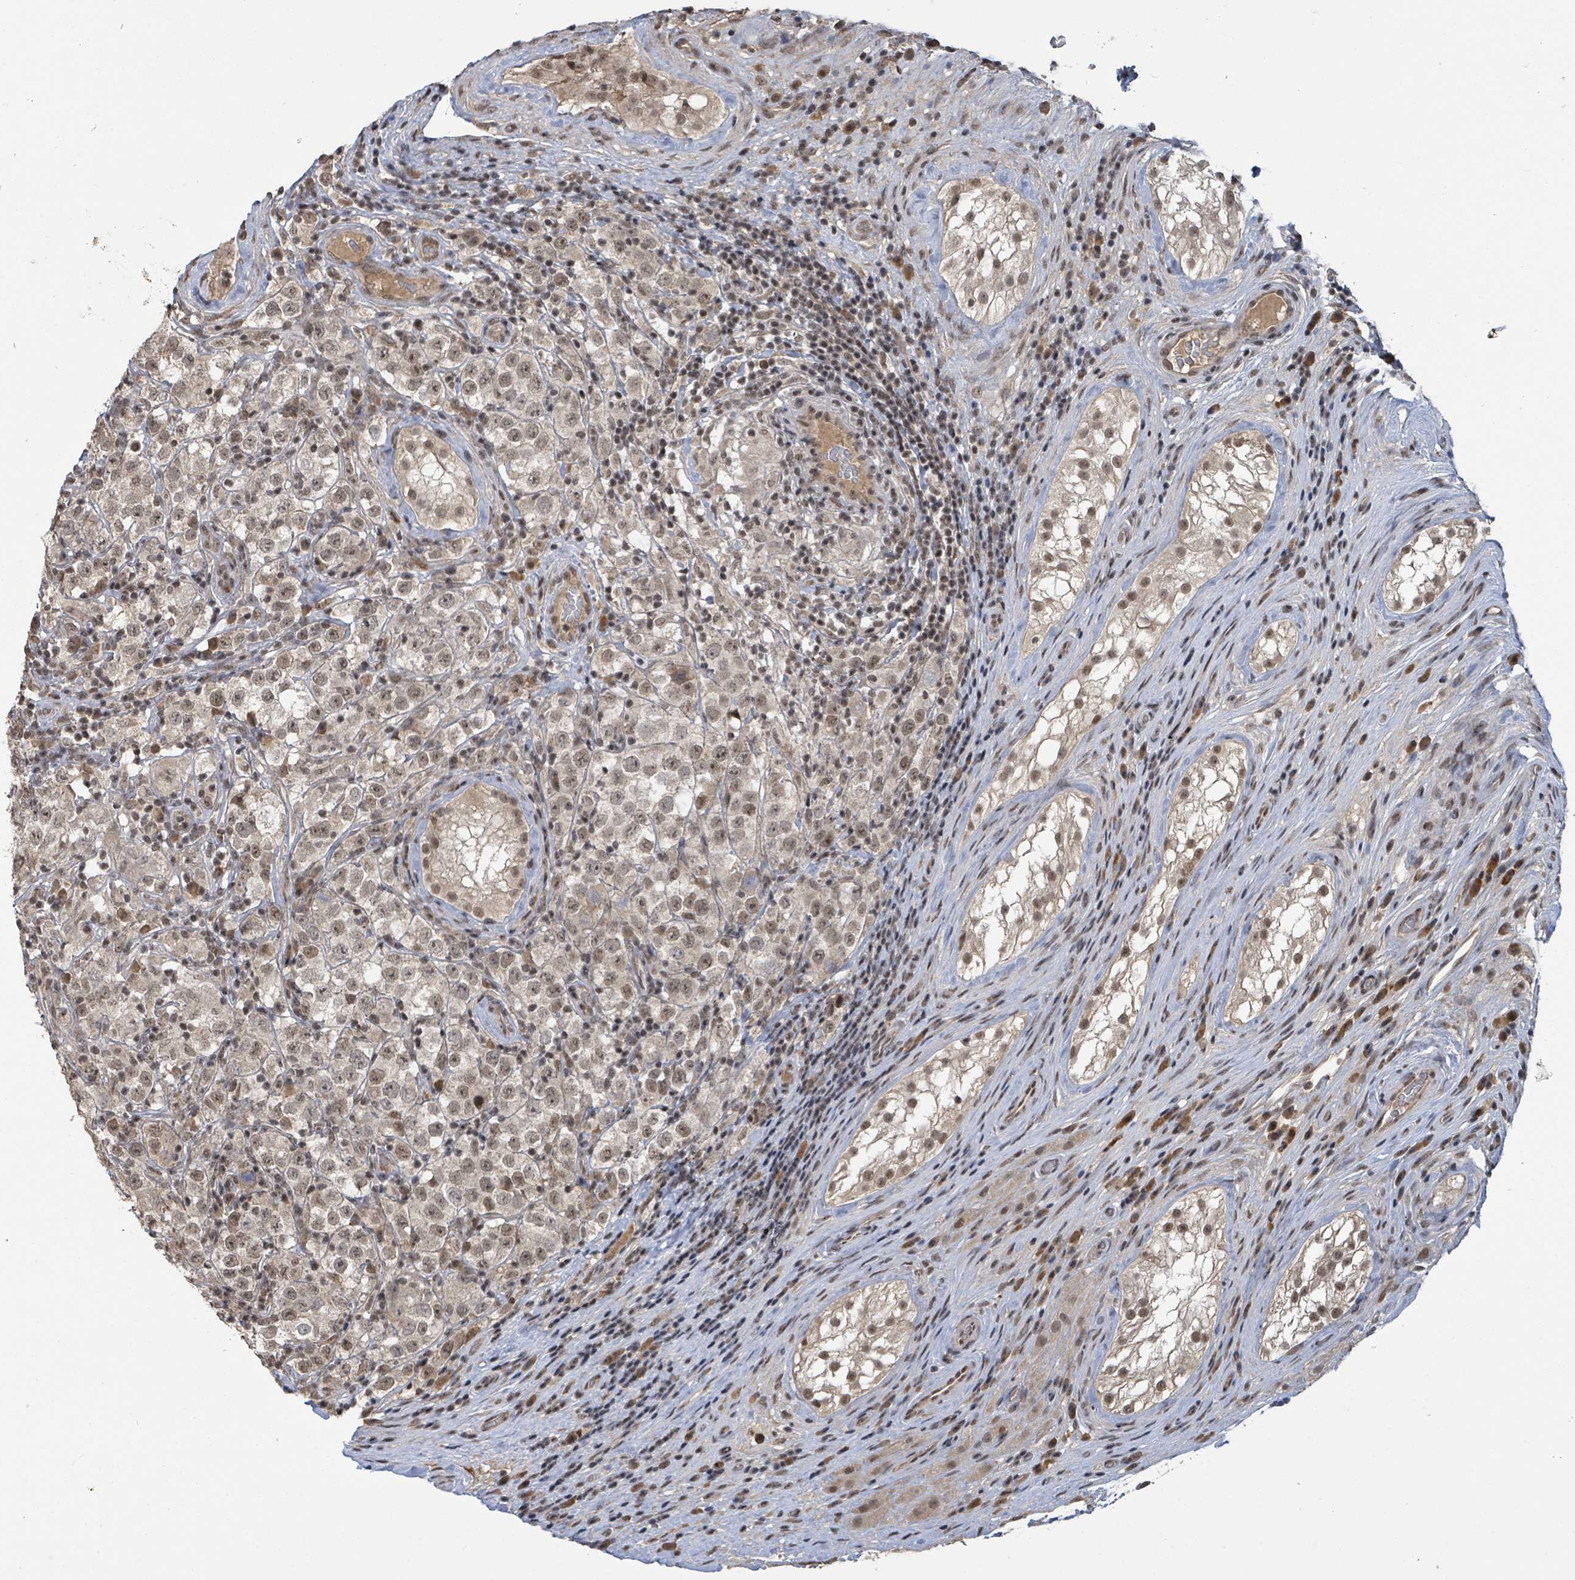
{"staining": {"intensity": "weak", "quantity": ">75%", "location": "nuclear"}, "tissue": "testis cancer", "cell_type": "Tumor cells", "image_type": "cancer", "snomed": [{"axis": "morphology", "description": "Seminoma, NOS"}, {"axis": "morphology", "description": "Carcinoma, Embryonal, NOS"}, {"axis": "topography", "description": "Testis"}], "caption": "DAB immunohistochemical staining of testis seminoma shows weak nuclear protein staining in about >75% of tumor cells. The protein of interest is shown in brown color, while the nuclei are stained blue.", "gene": "ZBTB14", "patient": {"sex": "male", "age": 41}}